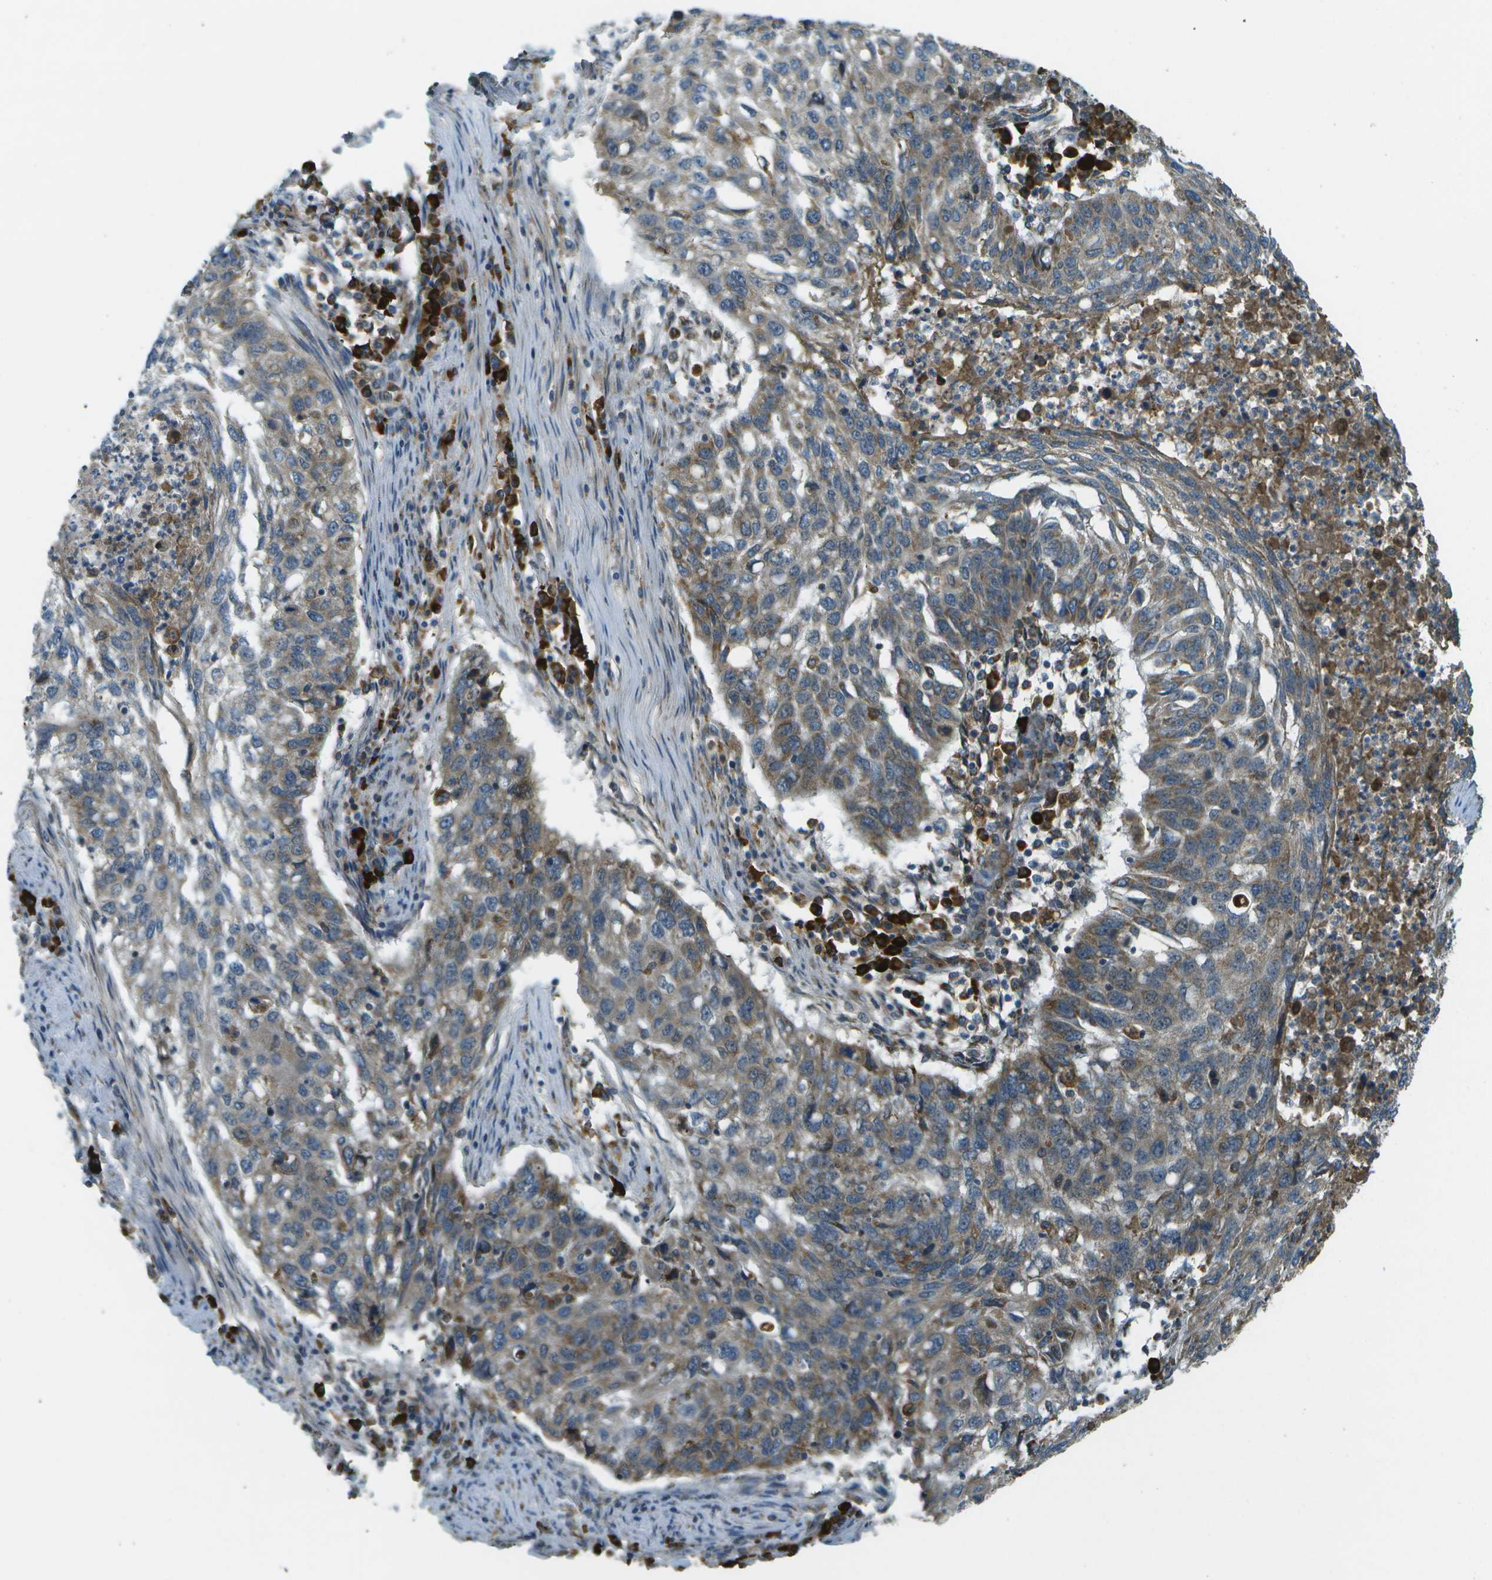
{"staining": {"intensity": "moderate", "quantity": "<25%", "location": "cytoplasmic/membranous"}, "tissue": "lung cancer", "cell_type": "Tumor cells", "image_type": "cancer", "snomed": [{"axis": "morphology", "description": "Squamous cell carcinoma, NOS"}, {"axis": "topography", "description": "Lung"}], "caption": "The histopathology image displays immunohistochemical staining of lung squamous cell carcinoma. There is moderate cytoplasmic/membranous positivity is present in about <25% of tumor cells.", "gene": "USP30", "patient": {"sex": "female", "age": 63}}